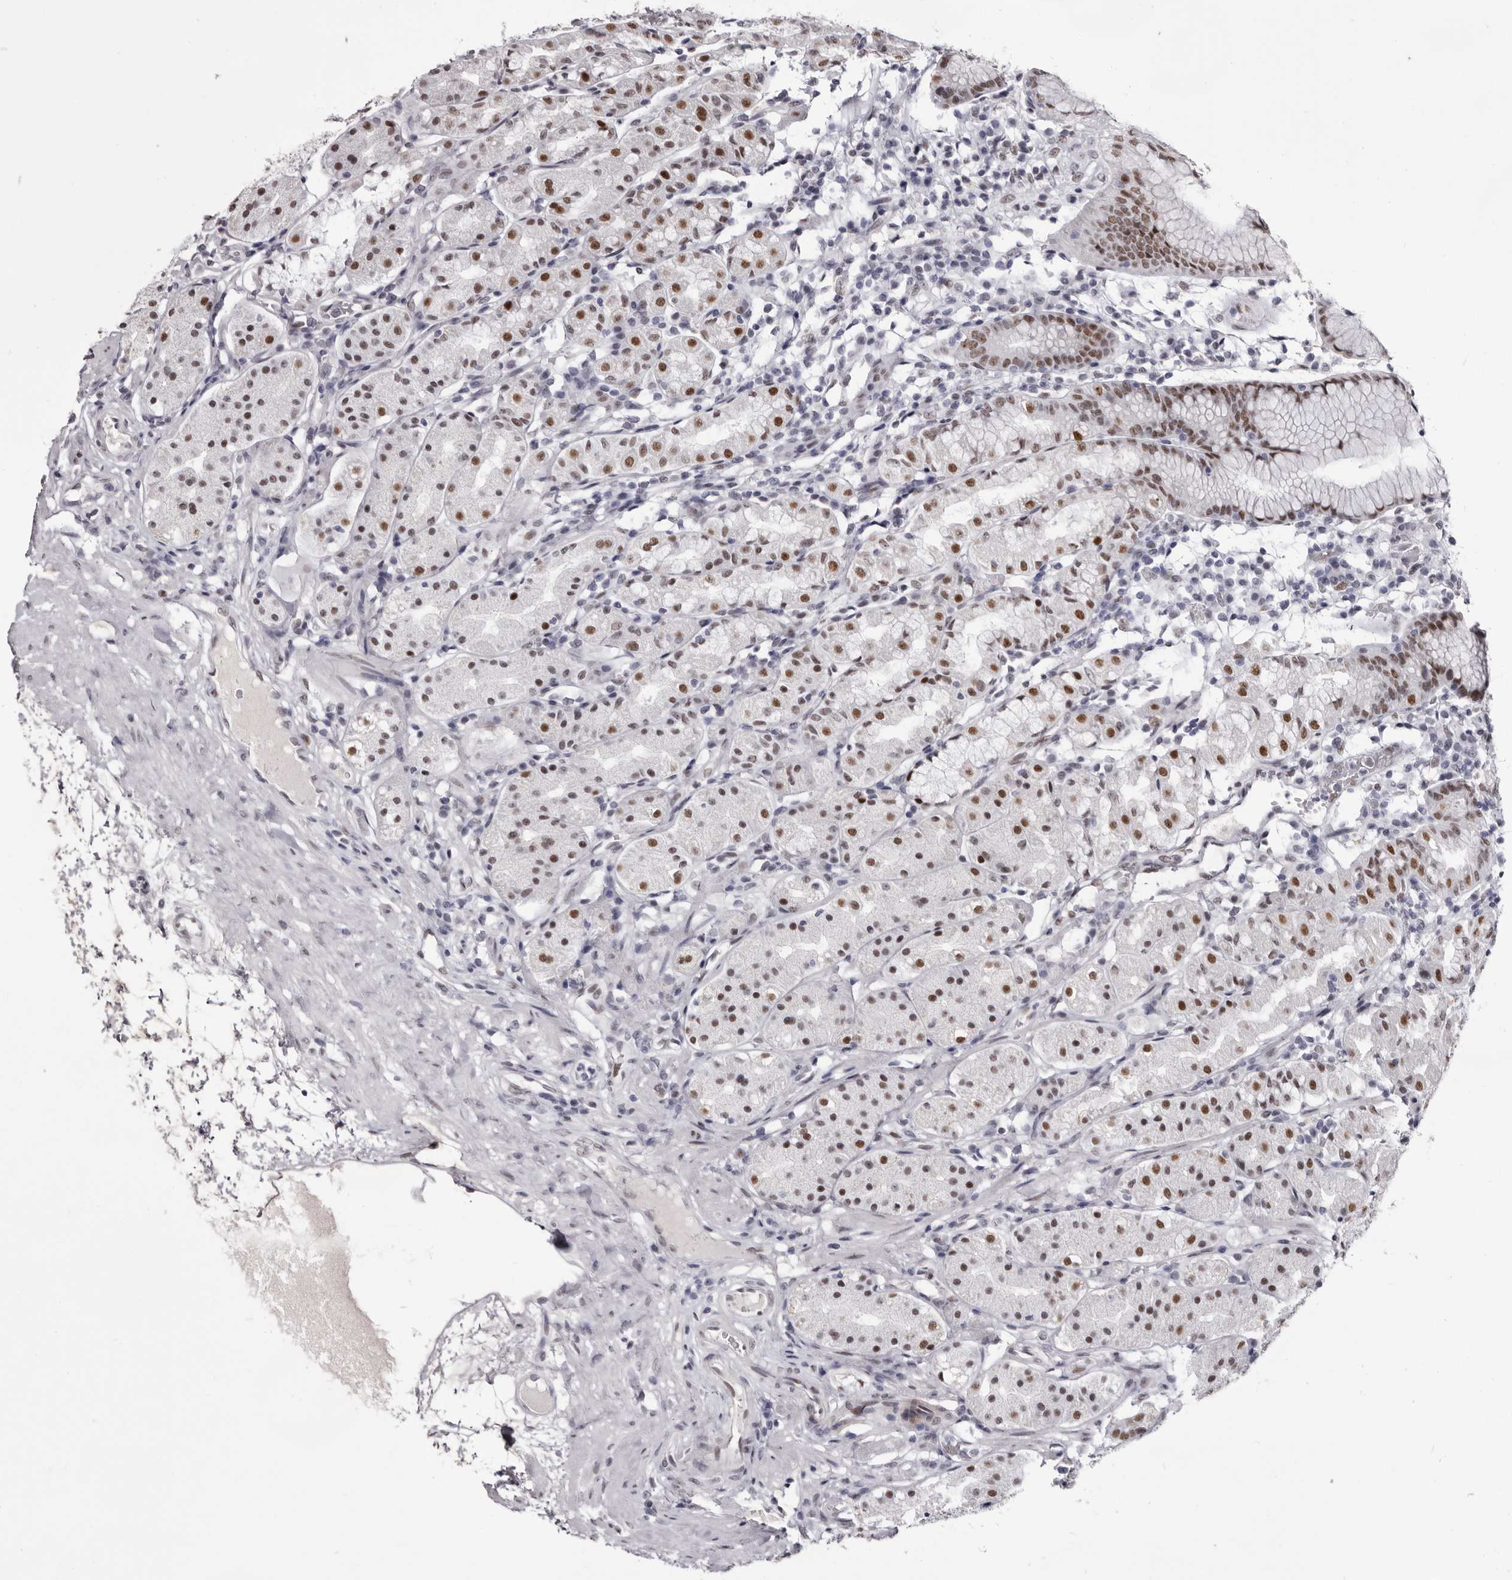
{"staining": {"intensity": "moderate", "quantity": "25%-75%", "location": "nuclear"}, "tissue": "stomach", "cell_type": "Glandular cells", "image_type": "normal", "snomed": [{"axis": "morphology", "description": "Normal tissue, NOS"}, {"axis": "topography", "description": "Stomach, lower"}], "caption": "Protein expression by IHC exhibits moderate nuclear expression in approximately 25%-75% of glandular cells in normal stomach. The staining was performed using DAB to visualize the protein expression in brown, while the nuclei were stained in blue with hematoxylin (Magnification: 20x).", "gene": "ZNF326", "patient": {"sex": "female", "age": 56}}